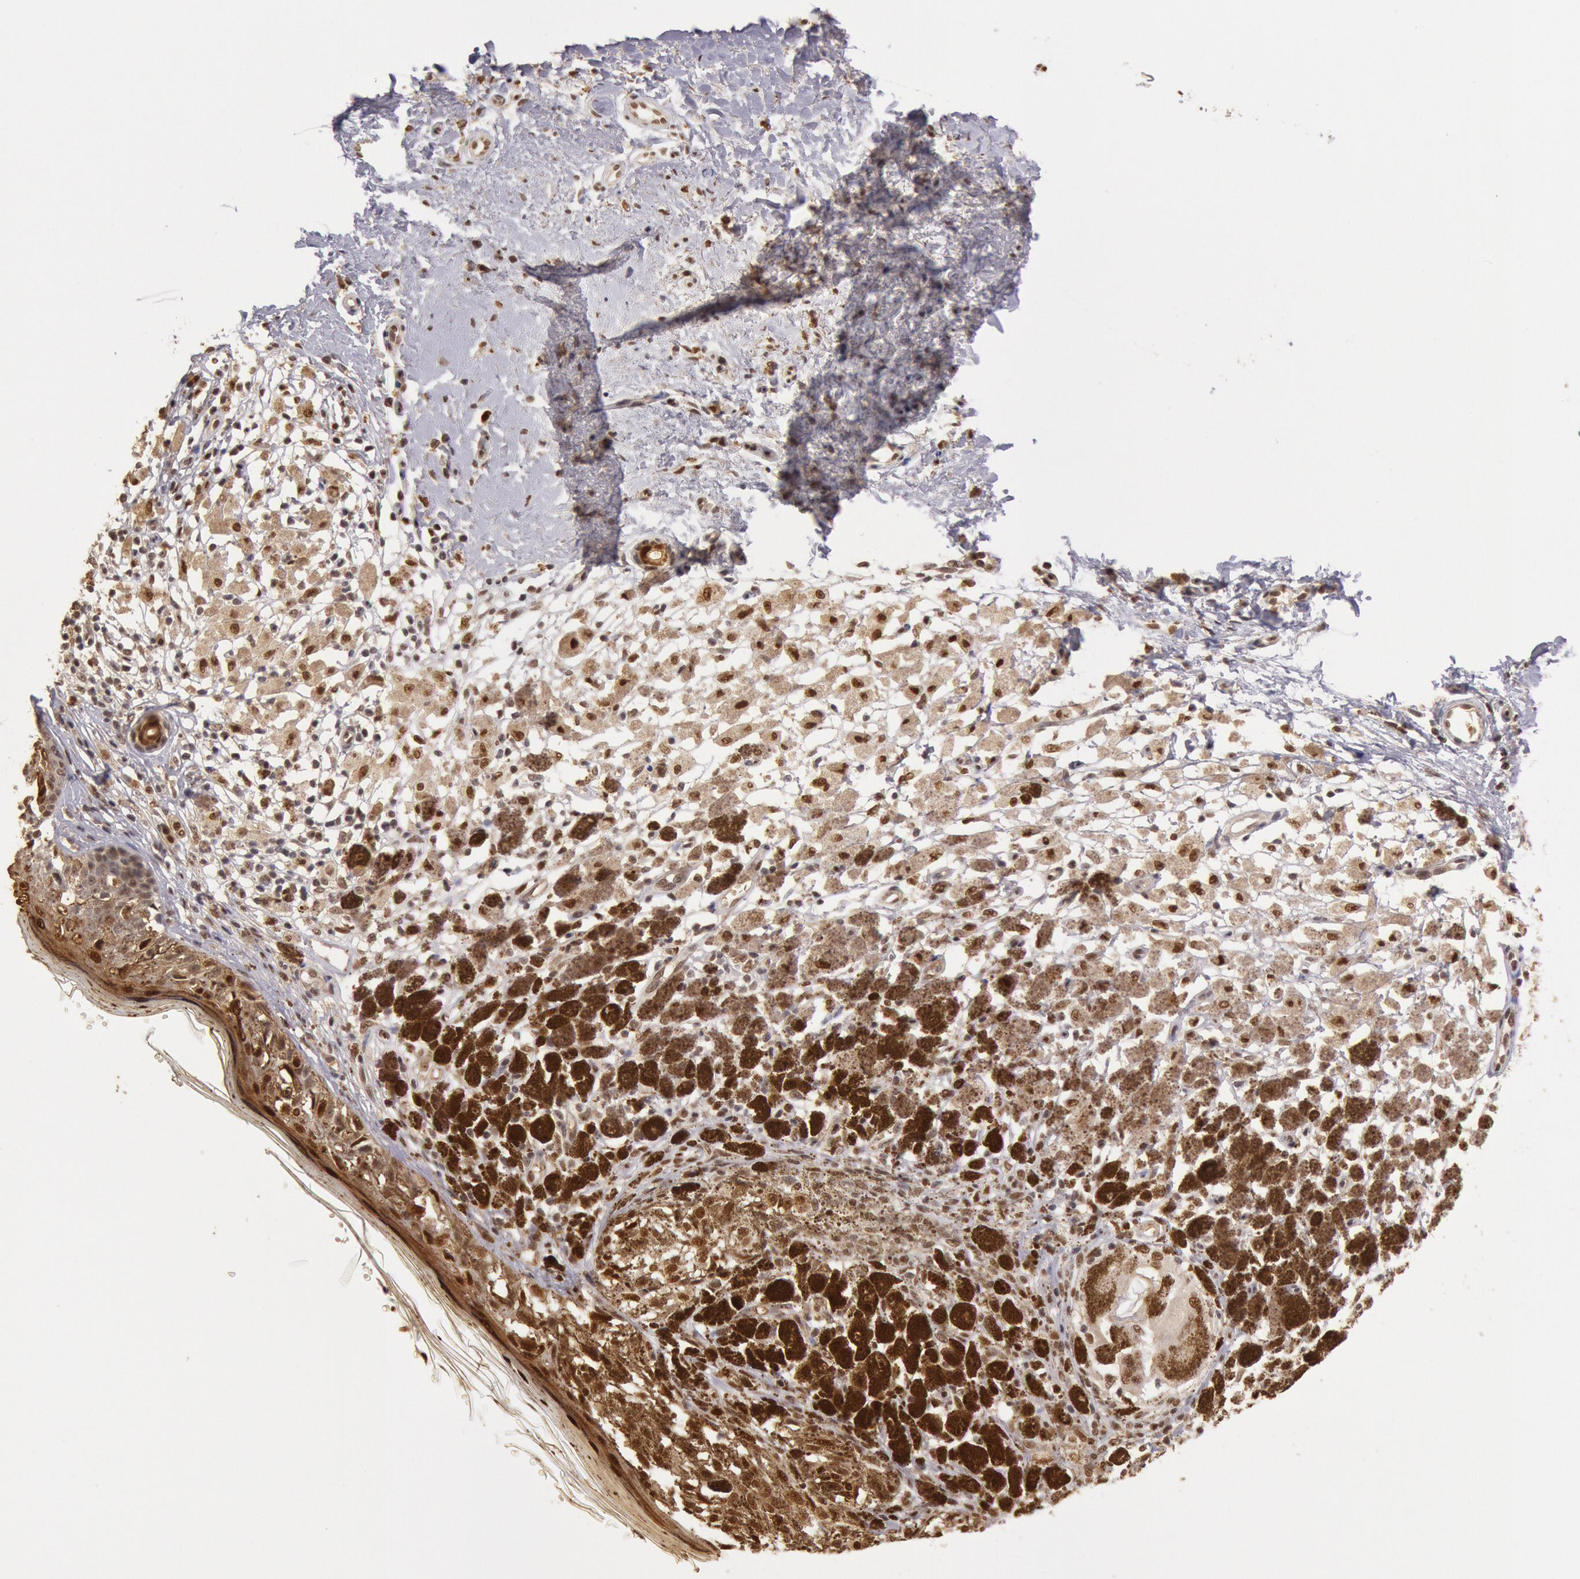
{"staining": {"intensity": "moderate", "quantity": ">75%", "location": "nuclear"}, "tissue": "melanoma", "cell_type": "Tumor cells", "image_type": "cancer", "snomed": [{"axis": "morphology", "description": "Malignant melanoma, NOS"}, {"axis": "topography", "description": "Skin"}], "caption": "Immunohistochemical staining of melanoma reveals moderate nuclear protein positivity in about >75% of tumor cells.", "gene": "LIG4", "patient": {"sex": "male", "age": 88}}